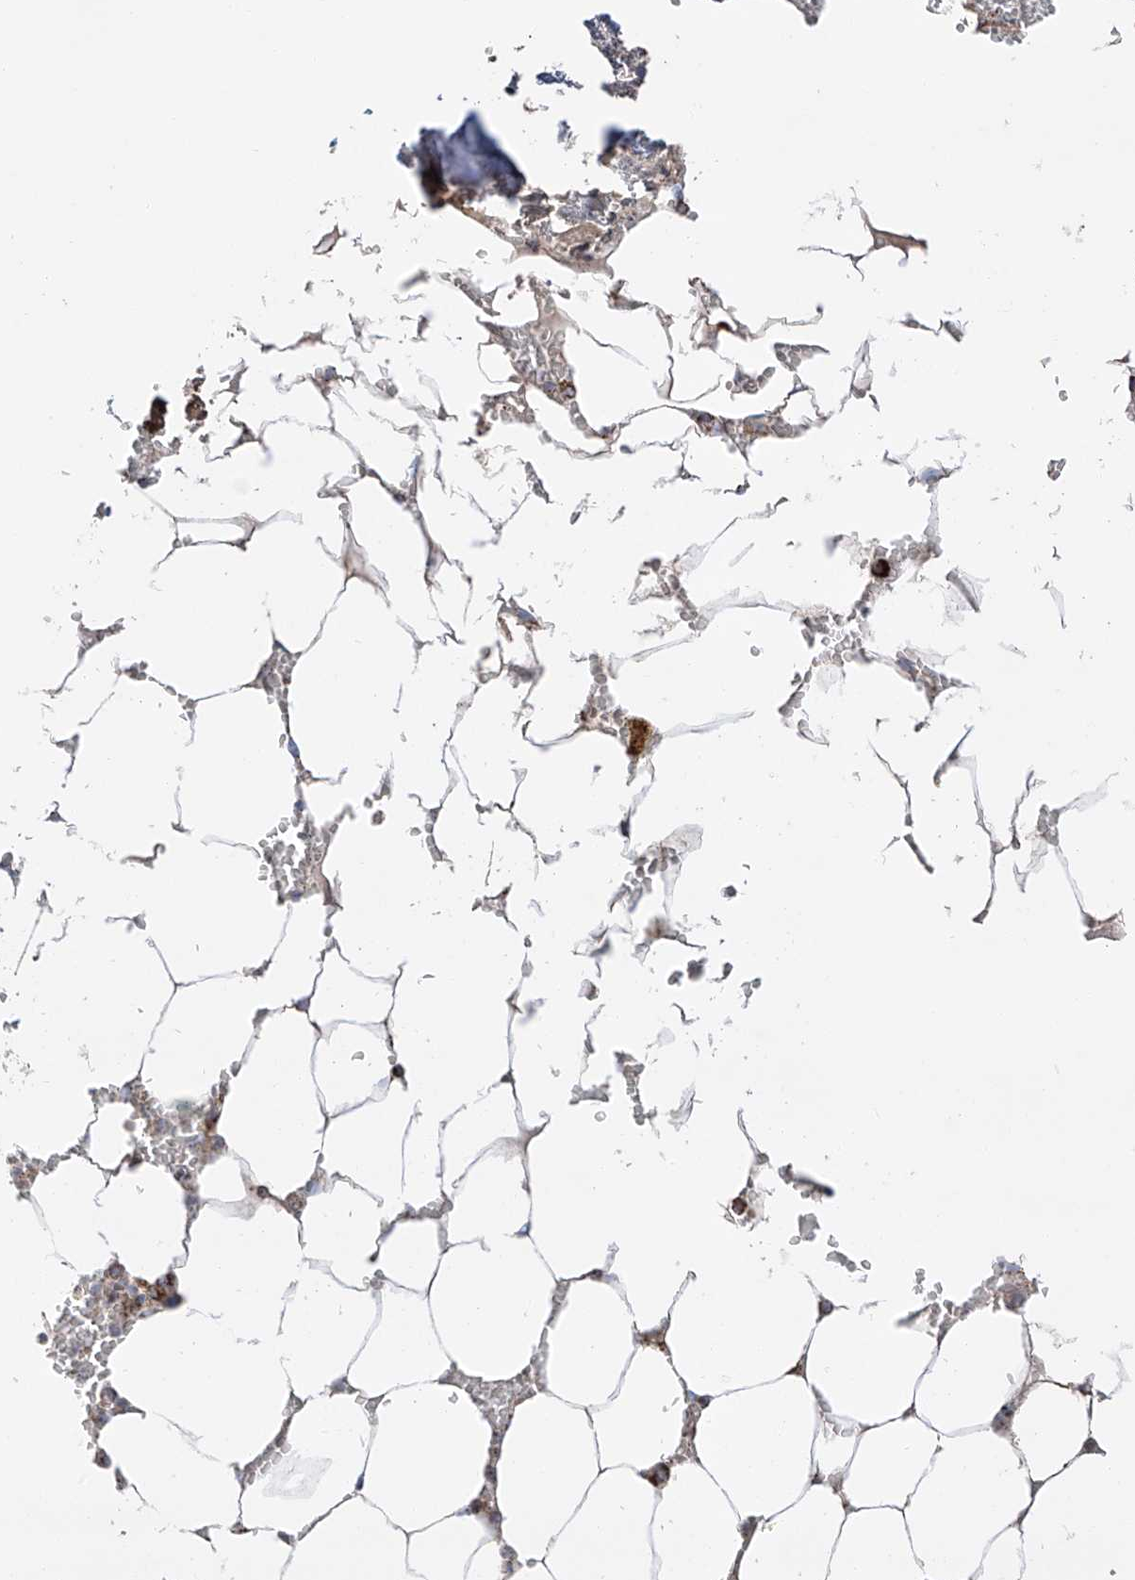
{"staining": {"intensity": "strong", "quantity": "25%-75%", "location": "cytoplasmic/membranous"}, "tissue": "bone marrow", "cell_type": "Hematopoietic cells", "image_type": "normal", "snomed": [{"axis": "morphology", "description": "Normal tissue, NOS"}, {"axis": "topography", "description": "Bone marrow"}], "caption": "Approximately 25%-75% of hematopoietic cells in unremarkable bone marrow demonstrate strong cytoplasmic/membranous protein expression as visualized by brown immunohistochemical staining.", "gene": "TTC27", "patient": {"sex": "male", "age": 70}}